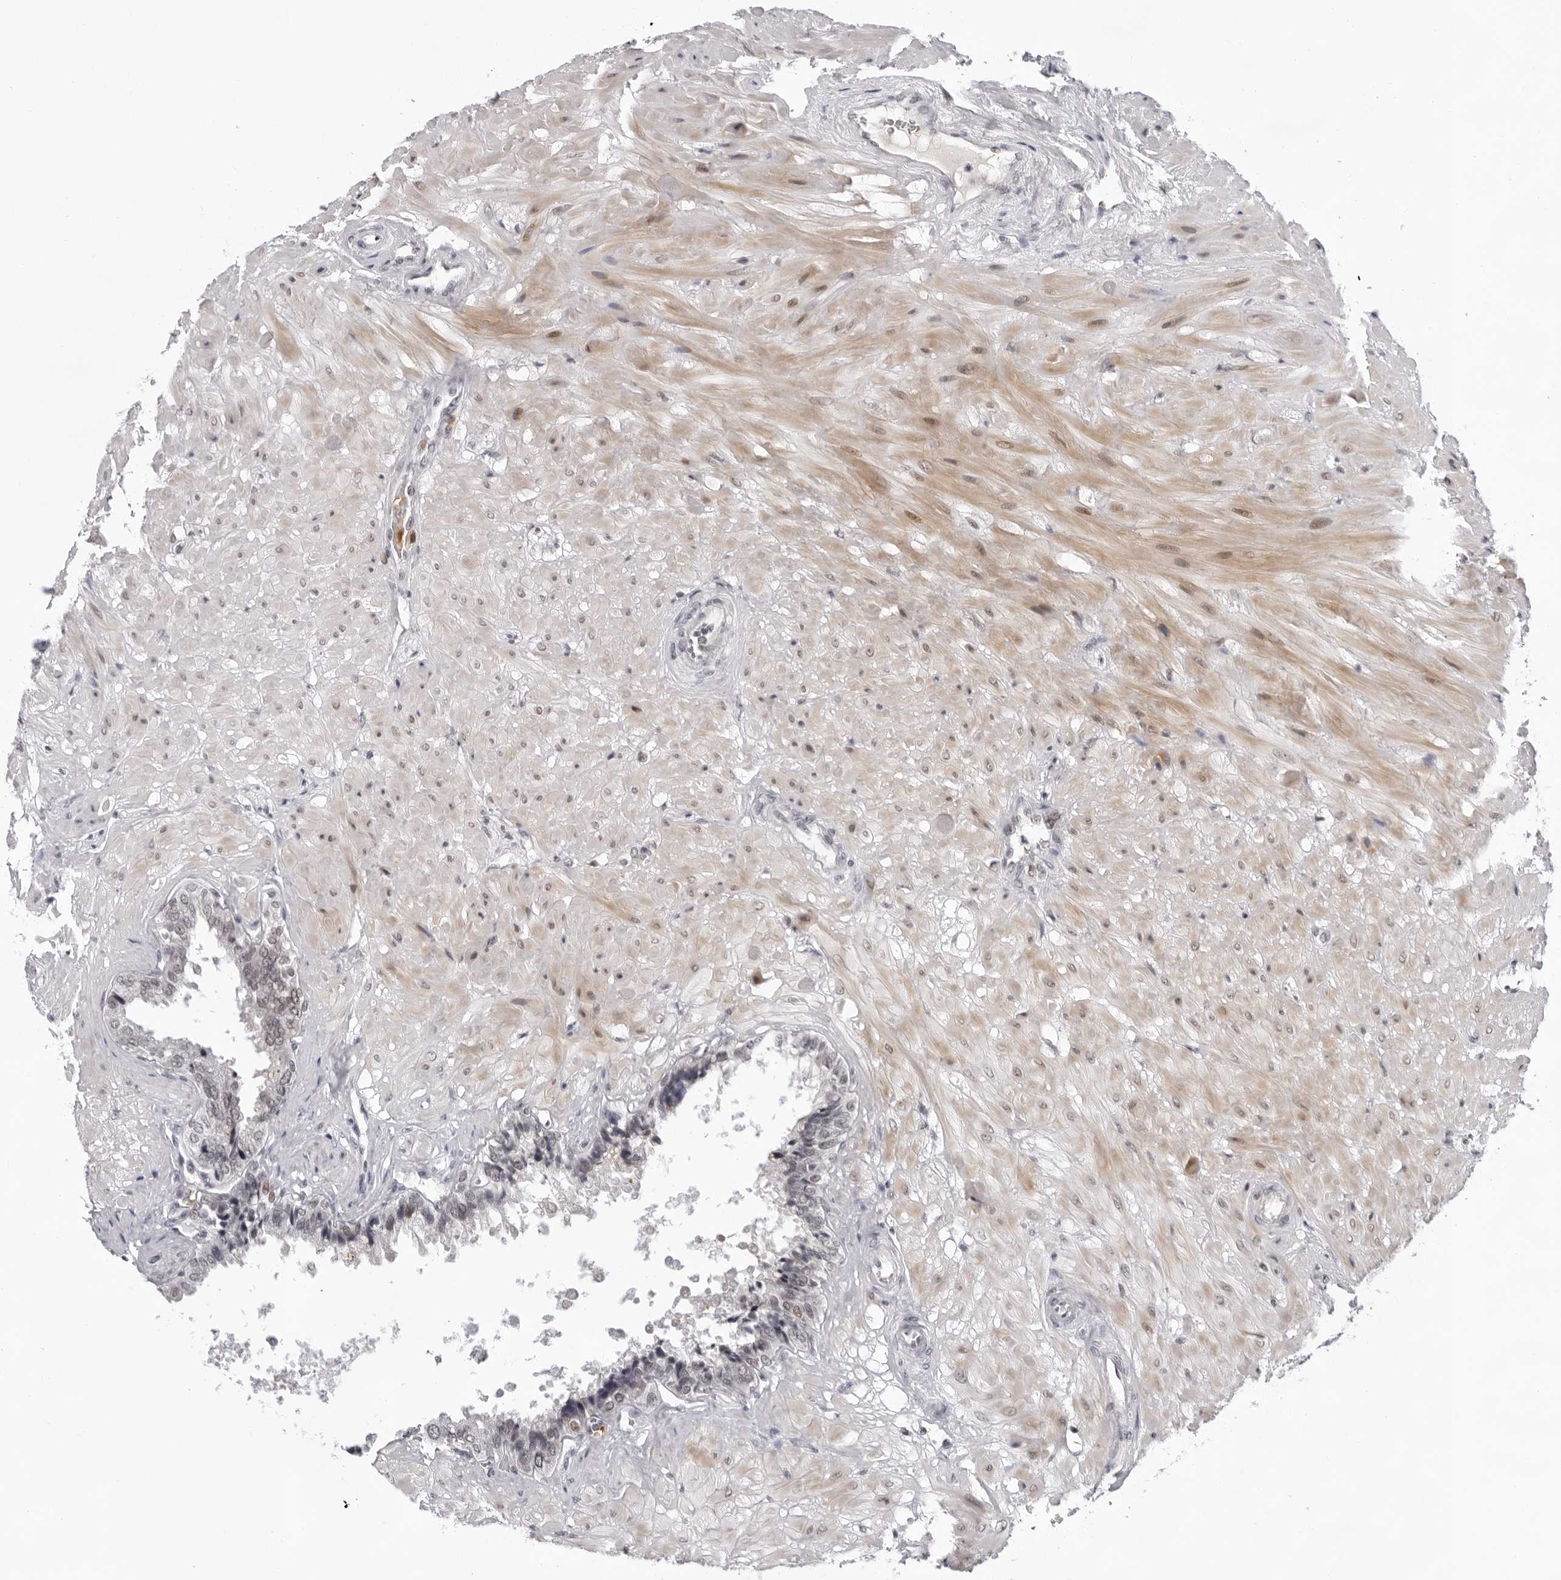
{"staining": {"intensity": "weak", "quantity": ">75%", "location": "nuclear"}, "tissue": "seminal vesicle", "cell_type": "Glandular cells", "image_type": "normal", "snomed": [{"axis": "morphology", "description": "Normal tissue, NOS"}, {"axis": "topography", "description": "Seminal veicle"}], "caption": "An IHC image of unremarkable tissue is shown. Protein staining in brown highlights weak nuclear positivity in seminal vesicle within glandular cells. The protein of interest is stained brown, and the nuclei are stained in blue (DAB IHC with brightfield microscopy, high magnification).", "gene": "USP1", "patient": {"sex": "male", "age": 46}}